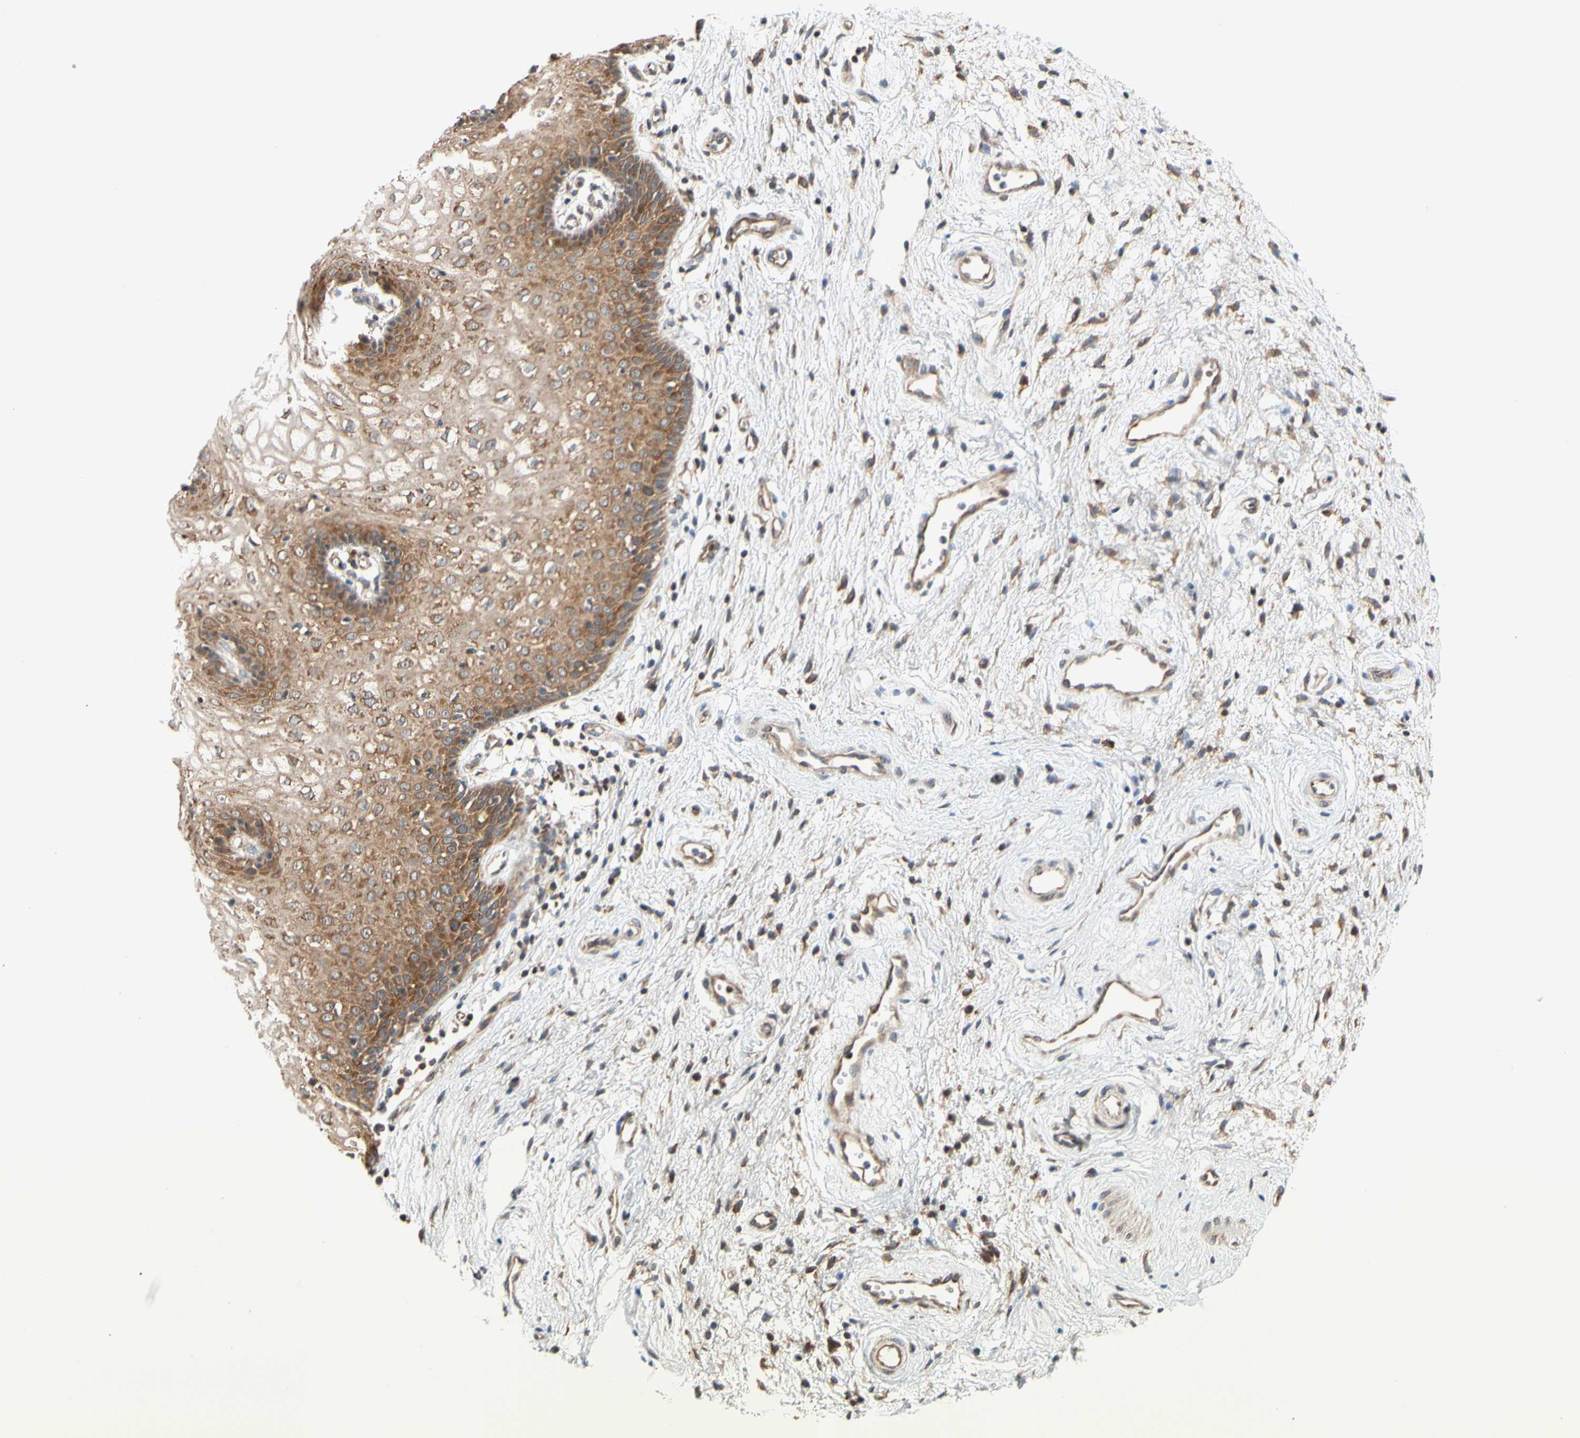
{"staining": {"intensity": "moderate", "quantity": ">75%", "location": "cytoplasmic/membranous"}, "tissue": "vagina", "cell_type": "Squamous epithelial cells", "image_type": "normal", "snomed": [{"axis": "morphology", "description": "Normal tissue, NOS"}, {"axis": "topography", "description": "Vagina"}], "caption": "Immunohistochemical staining of unremarkable human vagina demonstrates medium levels of moderate cytoplasmic/membranous positivity in about >75% of squamous epithelial cells.", "gene": "ANKHD1", "patient": {"sex": "female", "age": 34}}